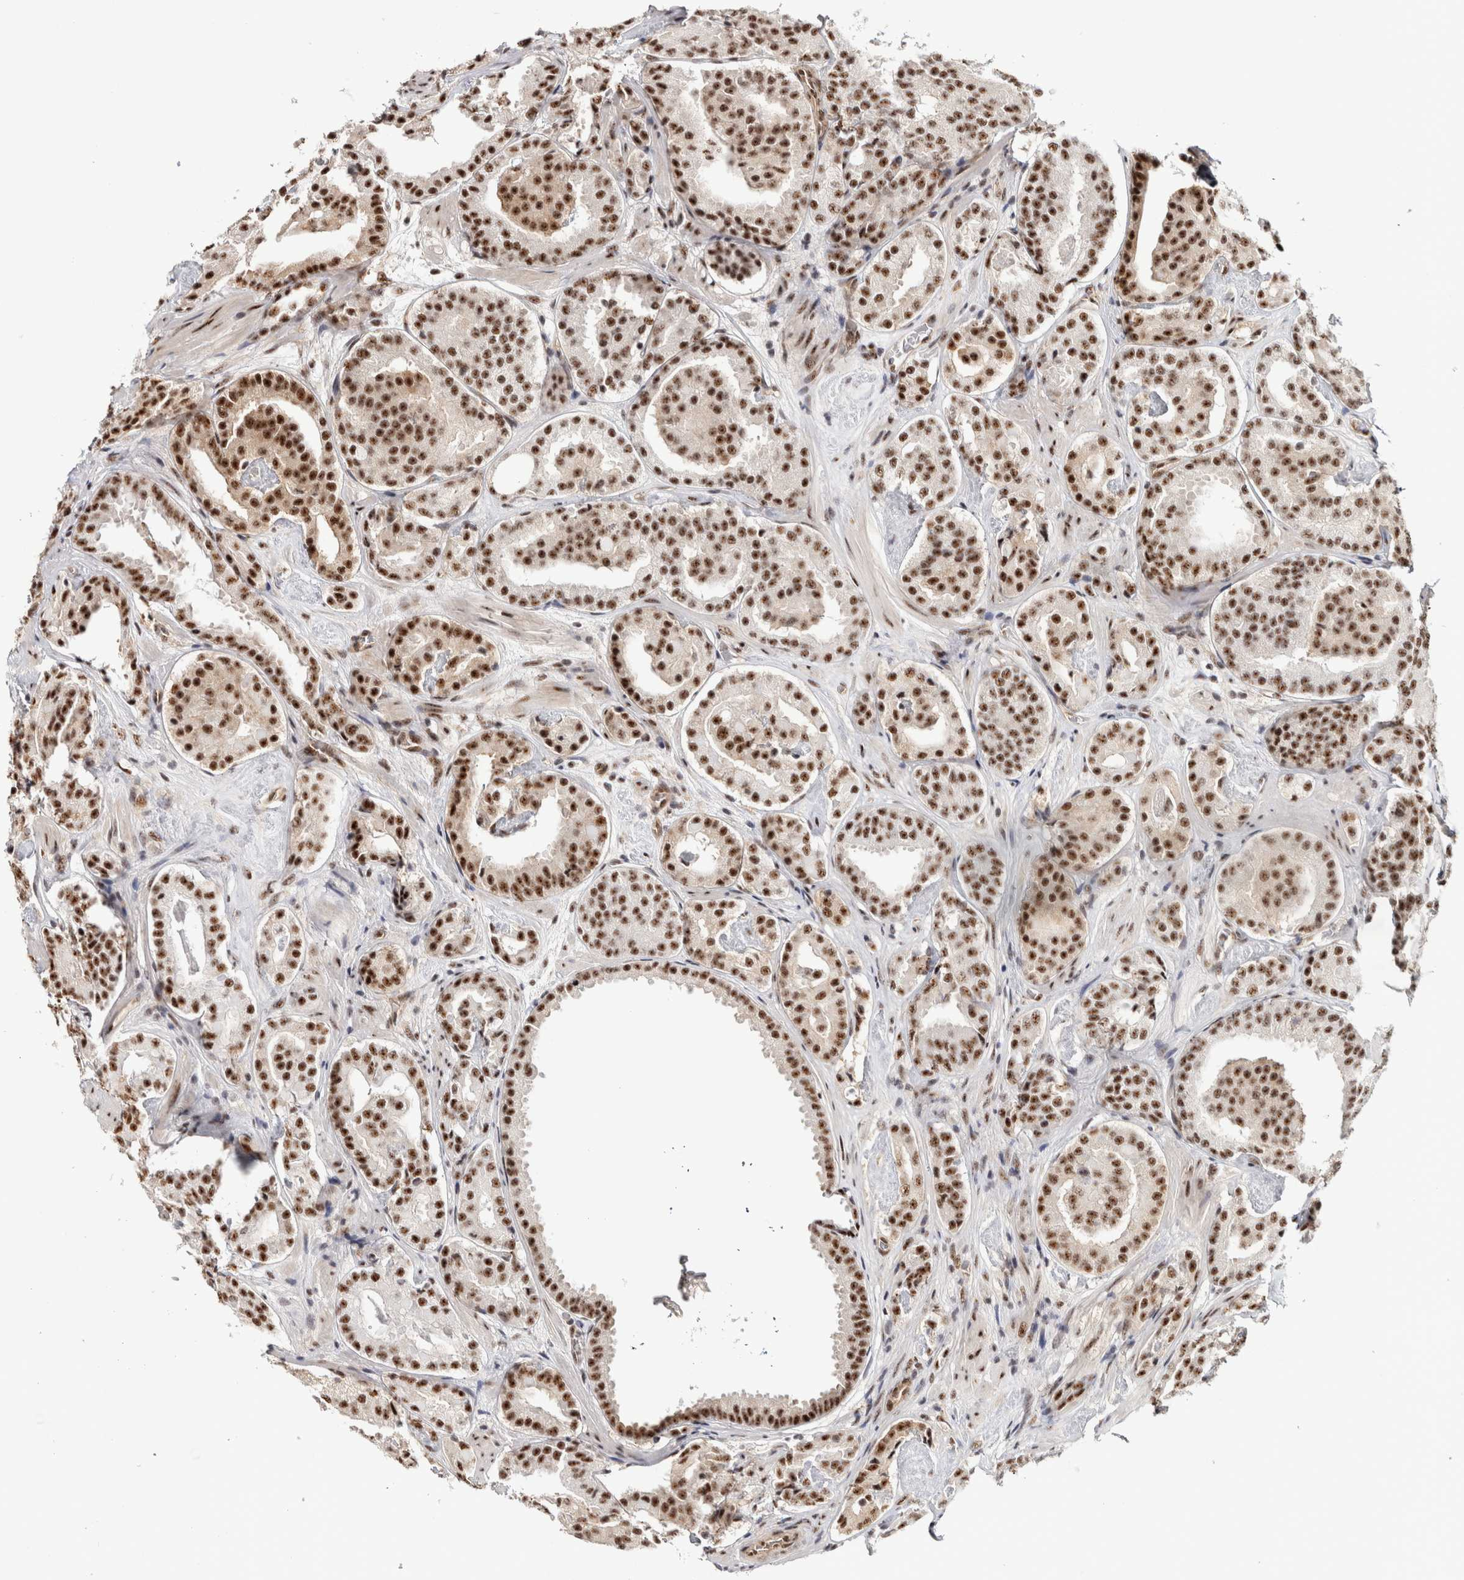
{"staining": {"intensity": "strong", "quantity": ">75%", "location": "nuclear"}, "tissue": "prostate cancer", "cell_type": "Tumor cells", "image_type": "cancer", "snomed": [{"axis": "morphology", "description": "Adenocarcinoma, Low grade"}, {"axis": "topography", "description": "Prostate"}], "caption": "Immunohistochemical staining of human prostate cancer shows high levels of strong nuclear expression in about >75% of tumor cells. The staining was performed using DAB to visualize the protein expression in brown, while the nuclei were stained in blue with hematoxylin (Magnification: 20x).", "gene": "MKNK1", "patient": {"sex": "male", "age": 69}}